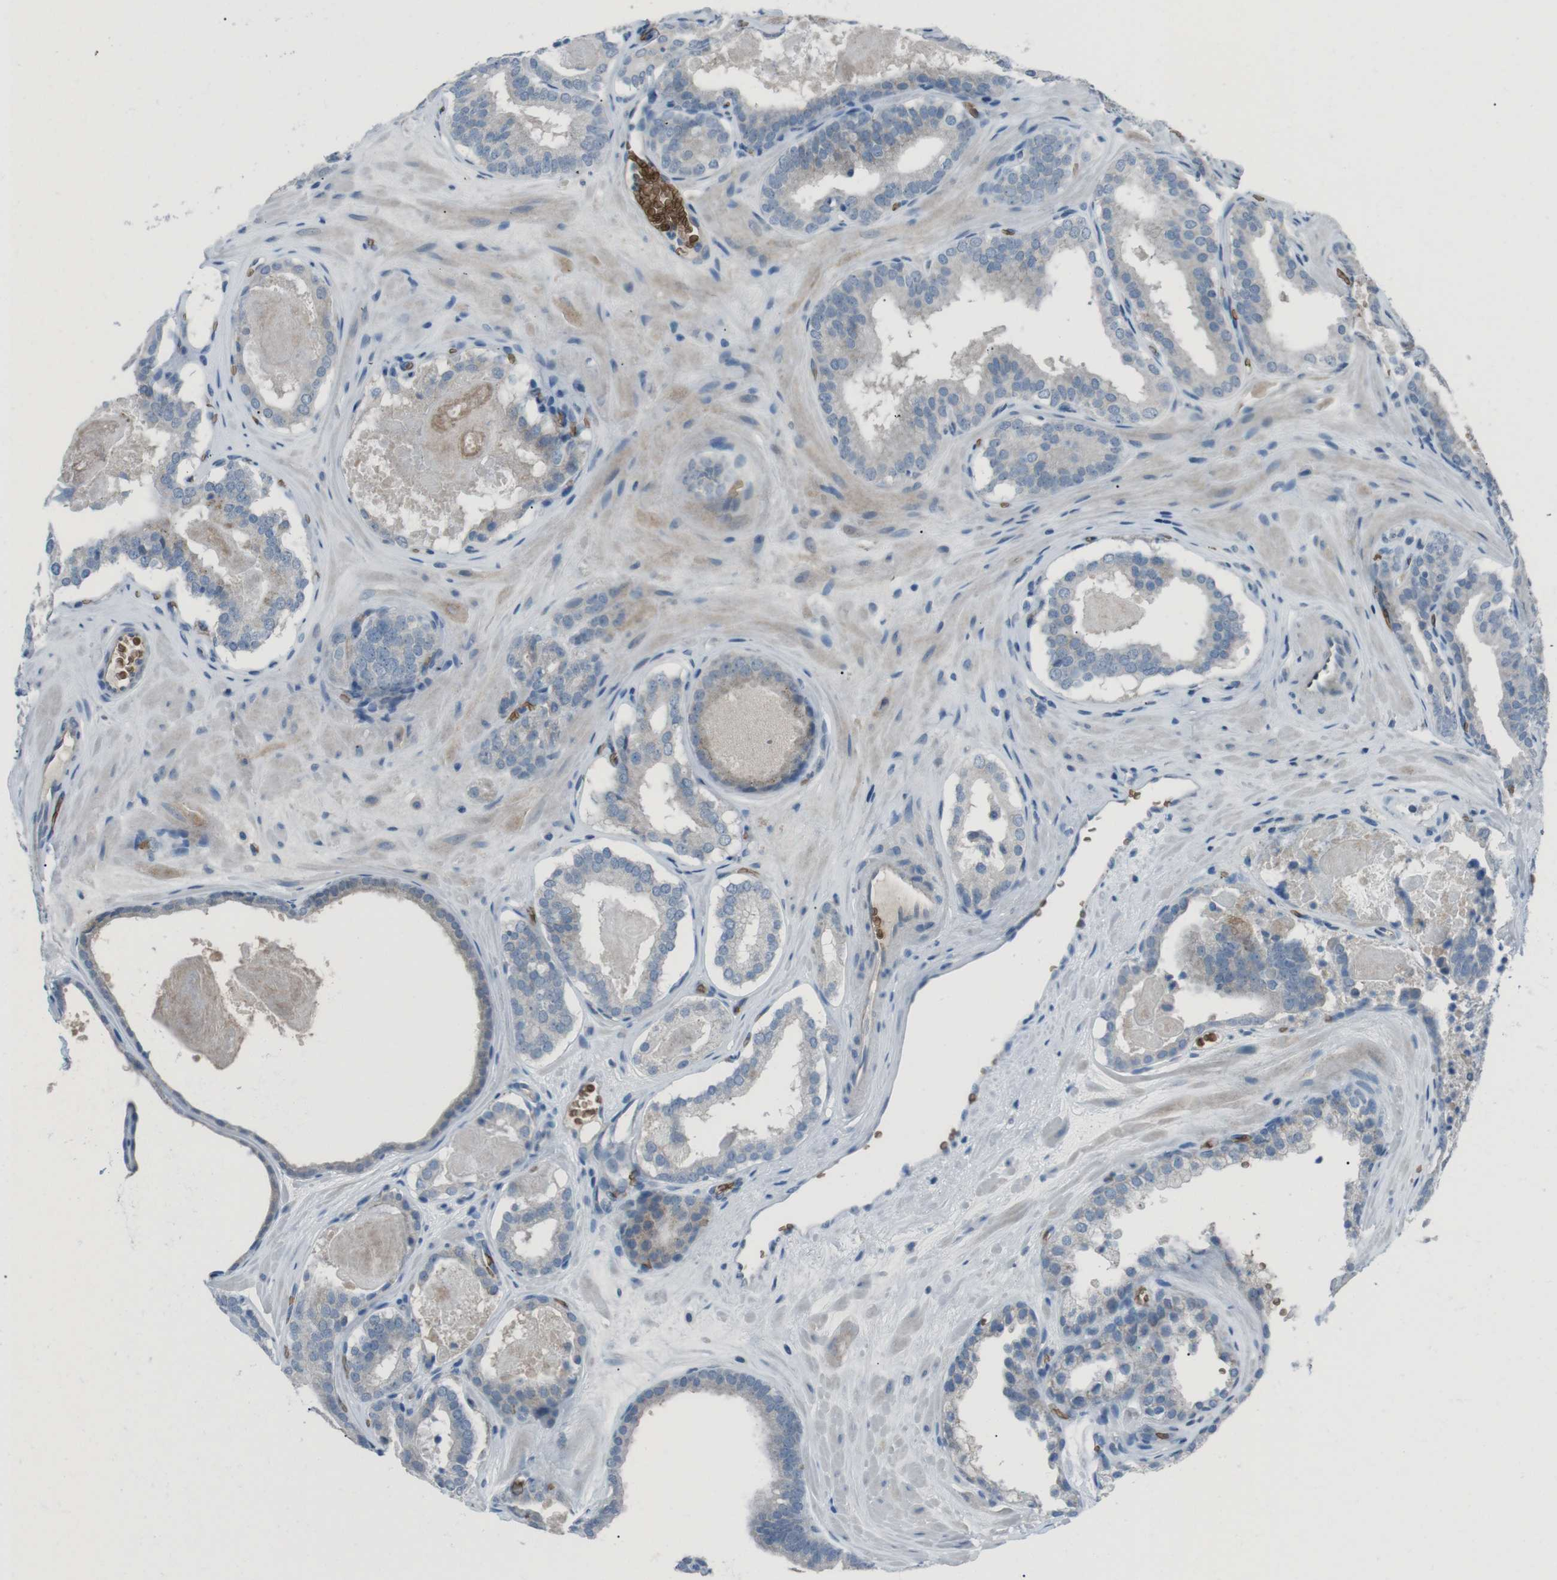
{"staining": {"intensity": "negative", "quantity": "none", "location": "none"}, "tissue": "prostate cancer", "cell_type": "Tumor cells", "image_type": "cancer", "snomed": [{"axis": "morphology", "description": "Adenocarcinoma, High grade"}, {"axis": "topography", "description": "Prostate"}], "caption": "DAB (3,3'-diaminobenzidine) immunohistochemical staining of prostate adenocarcinoma (high-grade) shows no significant staining in tumor cells.", "gene": "SPTA1", "patient": {"sex": "male", "age": 60}}